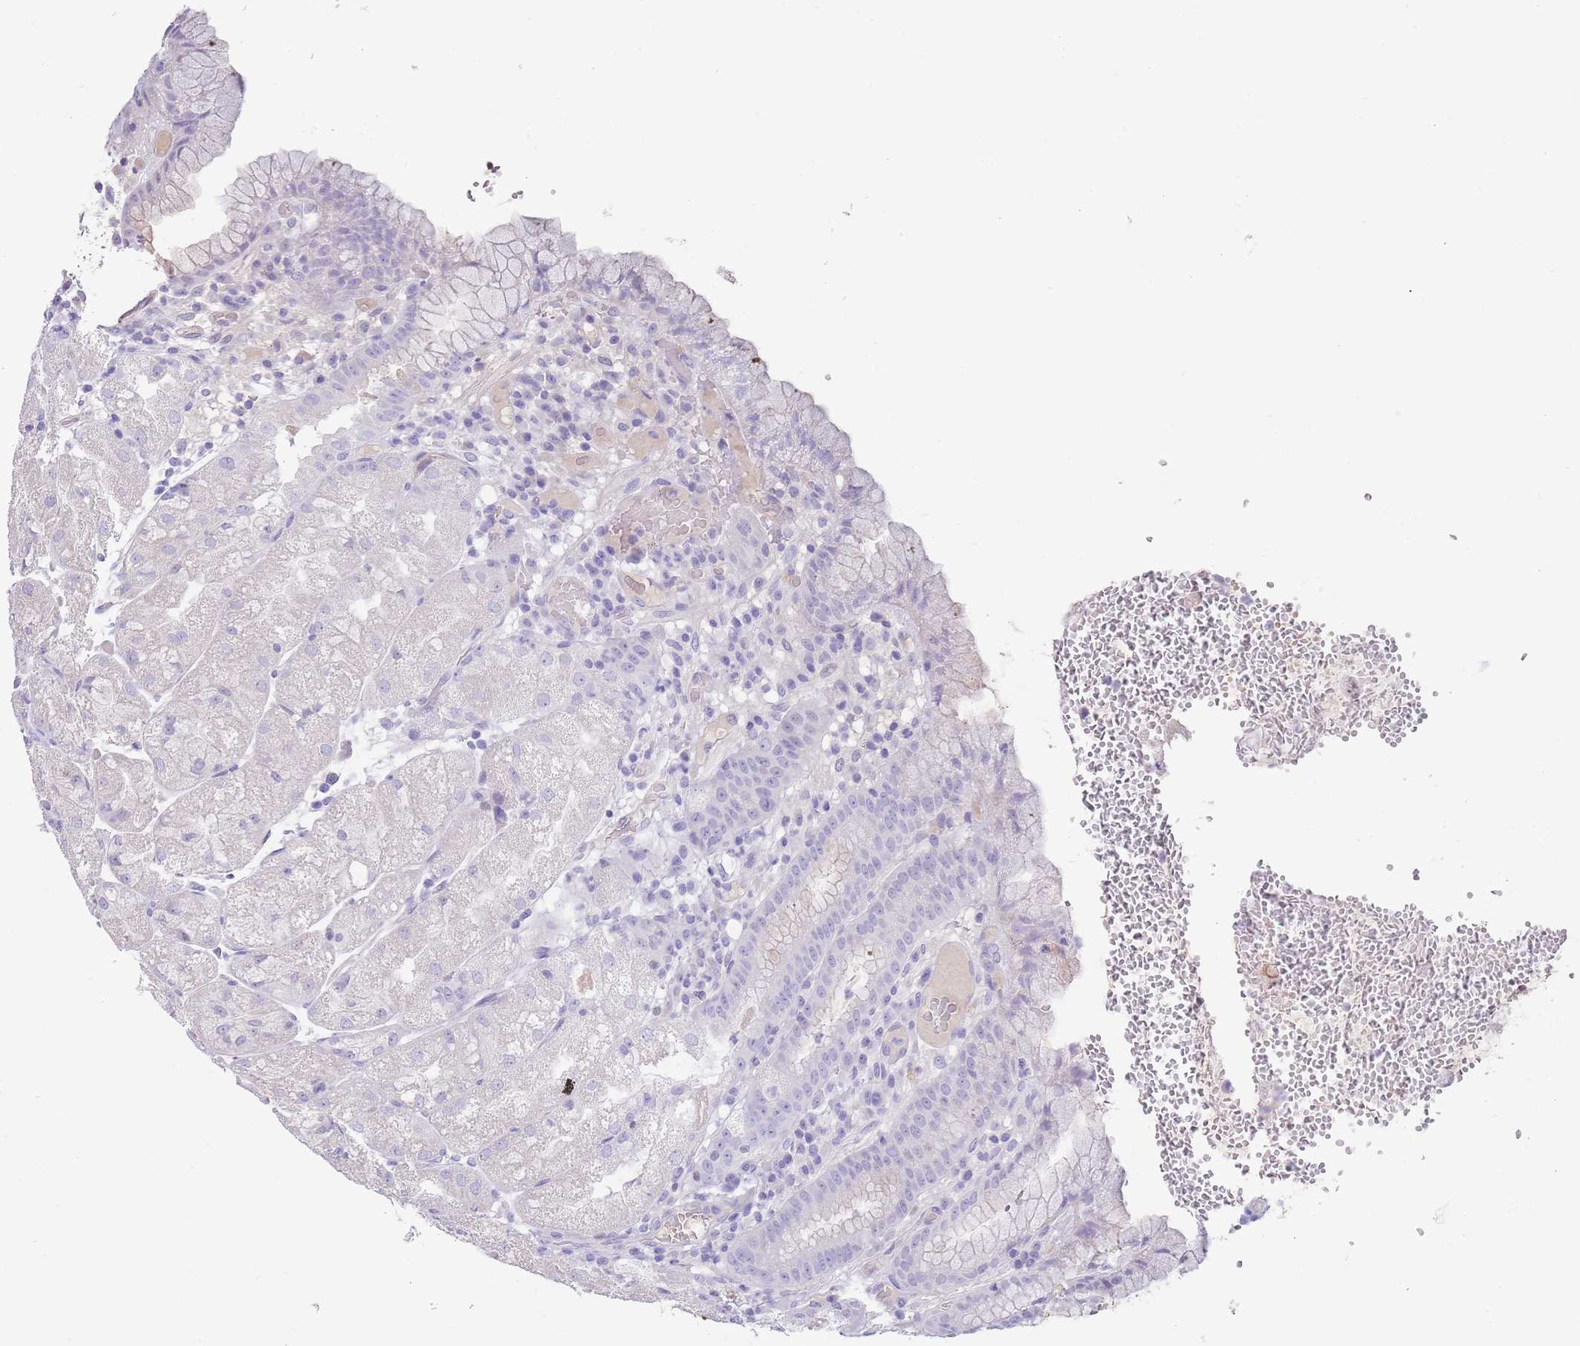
{"staining": {"intensity": "negative", "quantity": "none", "location": "none"}, "tissue": "stomach", "cell_type": "Glandular cells", "image_type": "normal", "snomed": [{"axis": "morphology", "description": "Normal tissue, NOS"}, {"axis": "topography", "description": "Stomach, upper"}], "caption": "Immunohistochemistry image of benign stomach stained for a protein (brown), which shows no positivity in glandular cells.", "gene": "TOX2", "patient": {"sex": "male", "age": 52}}